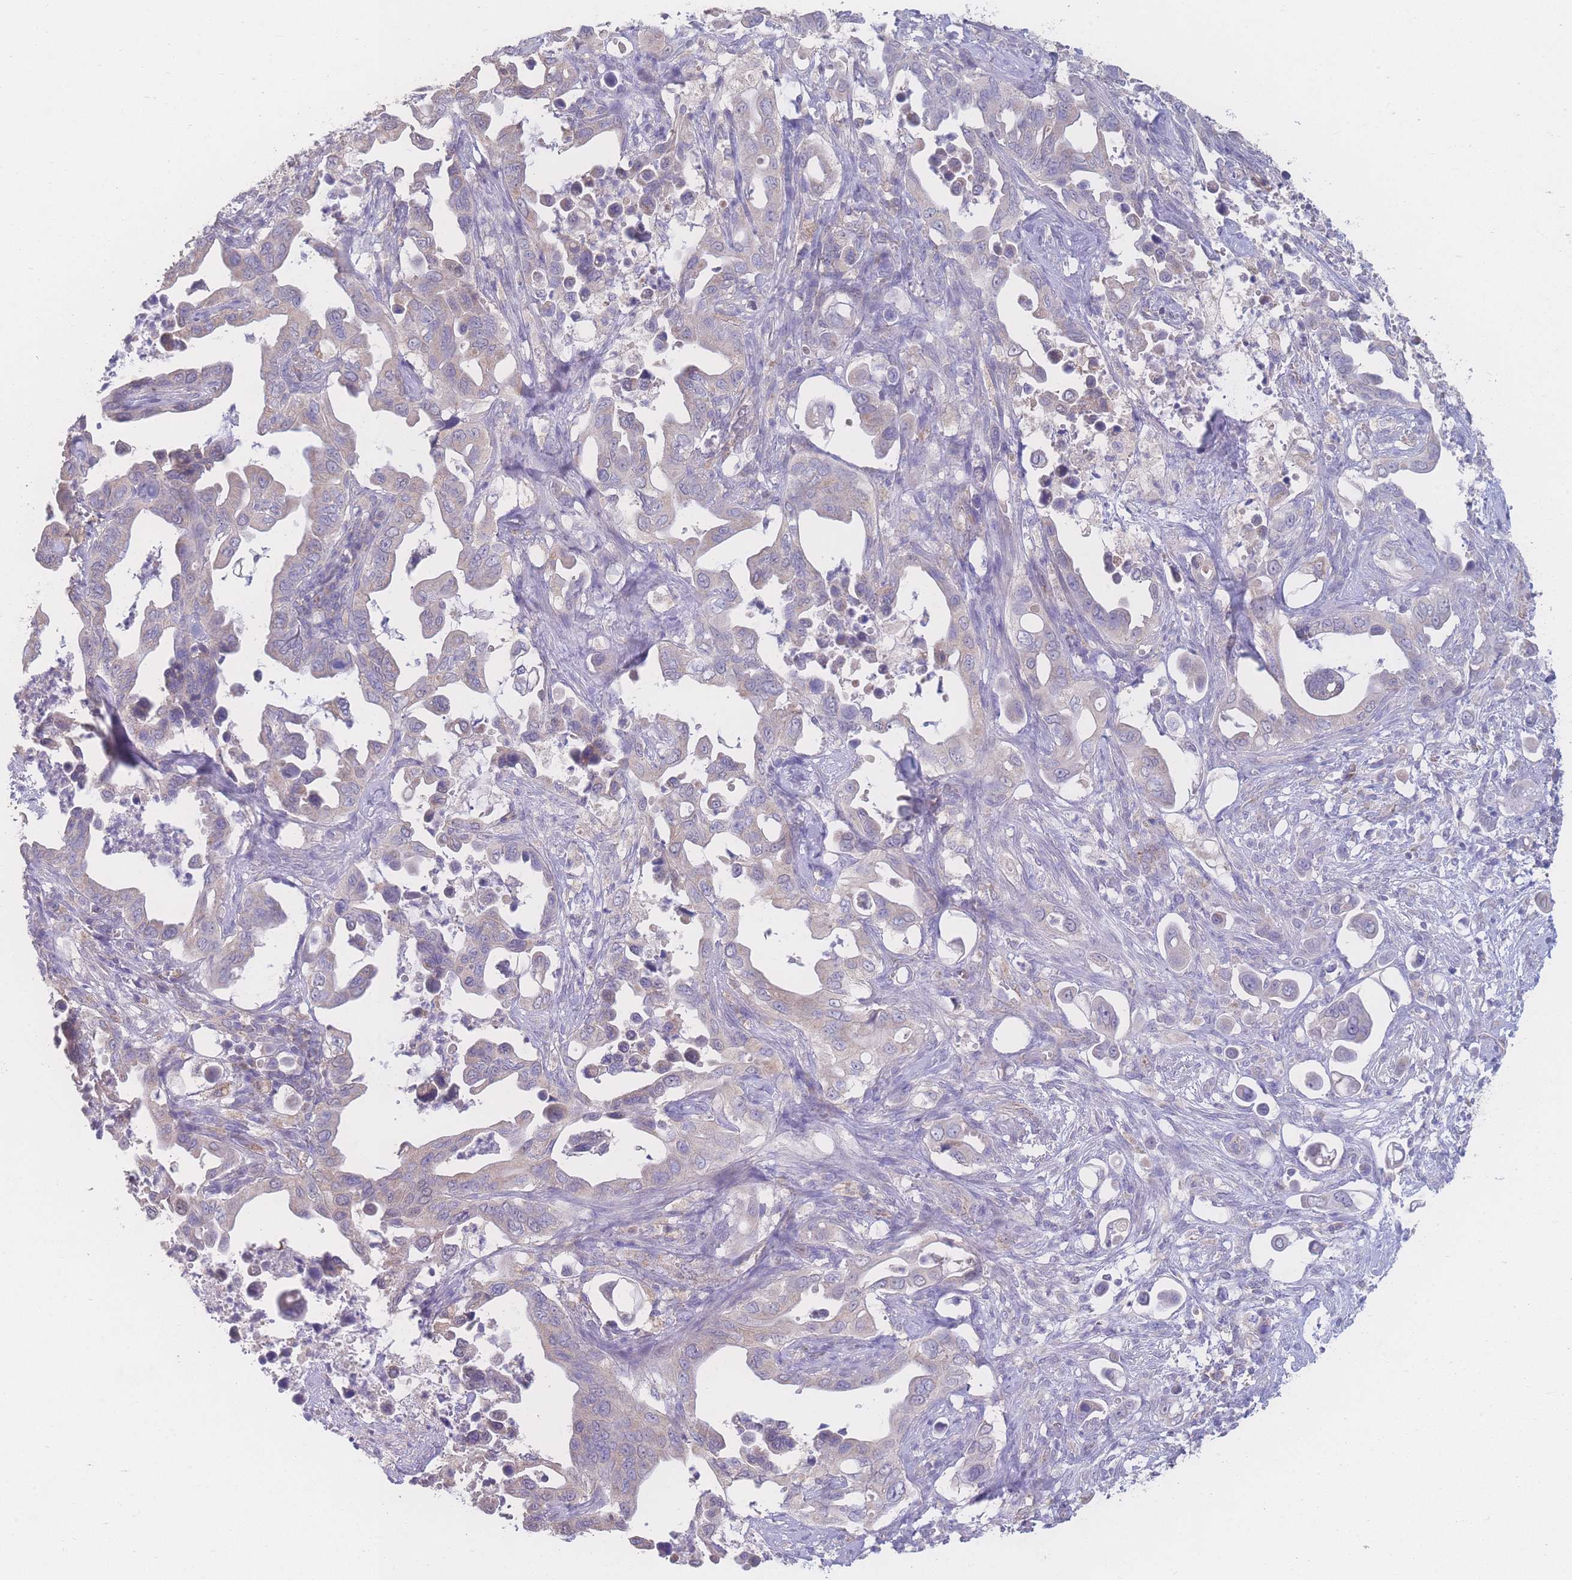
{"staining": {"intensity": "negative", "quantity": "none", "location": "none"}, "tissue": "pancreatic cancer", "cell_type": "Tumor cells", "image_type": "cancer", "snomed": [{"axis": "morphology", "description": "Adenocarcinoma, NOS"}, {"axis": "topography", "description": "Pancreas"}], "caption": "The histopathology image reveals no staining of tumor cells in pancreatic cancer (adenocarcinoma).", "gene": "GIPR", "patient": {"sex": "male", "age": 61}}